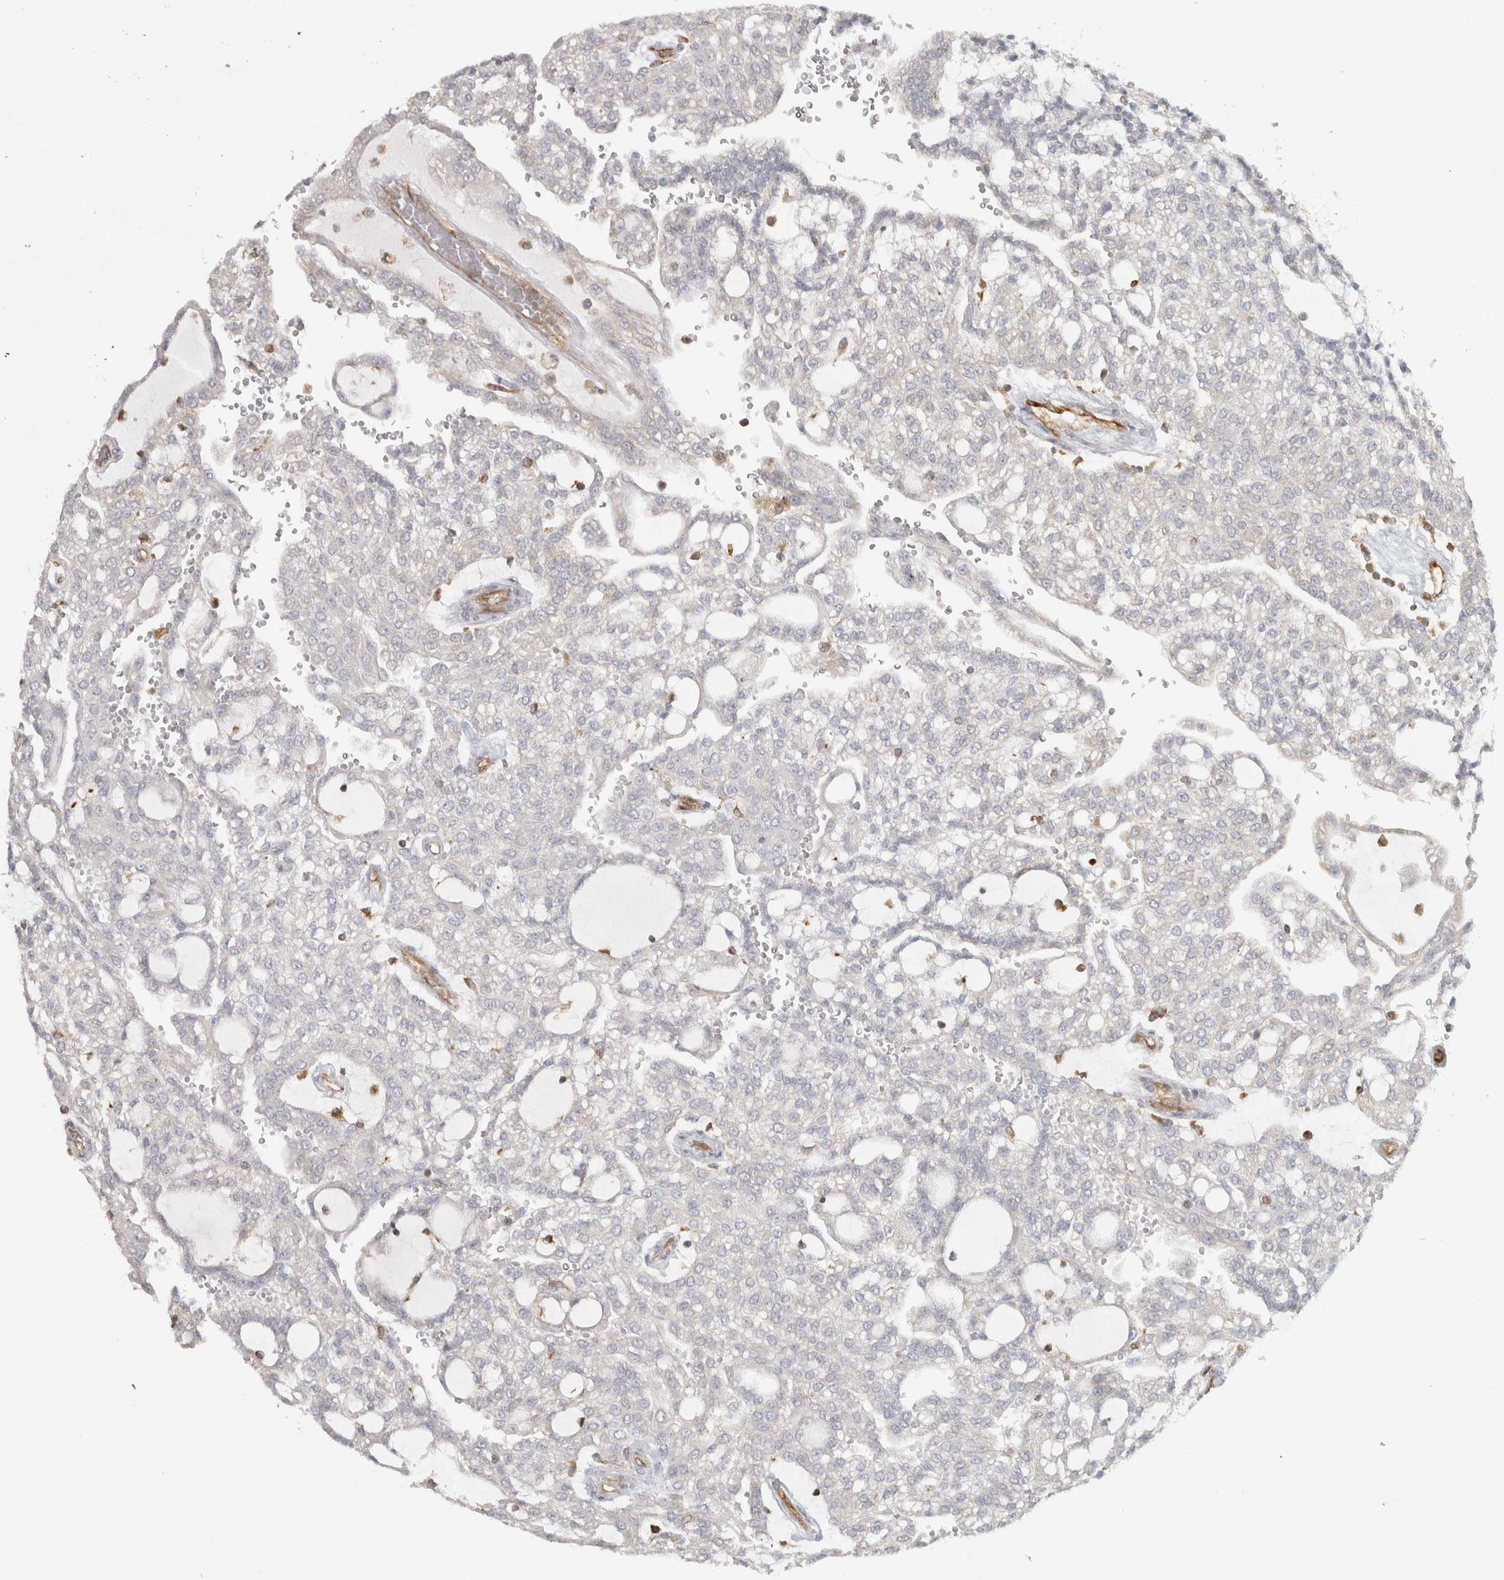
{"staining": {"intensity": "negative", "quantity": "none", "location": "none"}, "tissue": "renal cancer", "cell_type": "Tumor cells", "image_type": "cancer", "snomed": [{"axis": "morphology", "description": "Adenocarcinoma, NOS"}, {"axis": "topography", "description": "Kidney"}], "caption": "Immunohistochemical staining of human renal cancer displays no significant expression in tumor cells.", "gene": "HLA-E", "patient": {"sex": "male", "age": 63}}